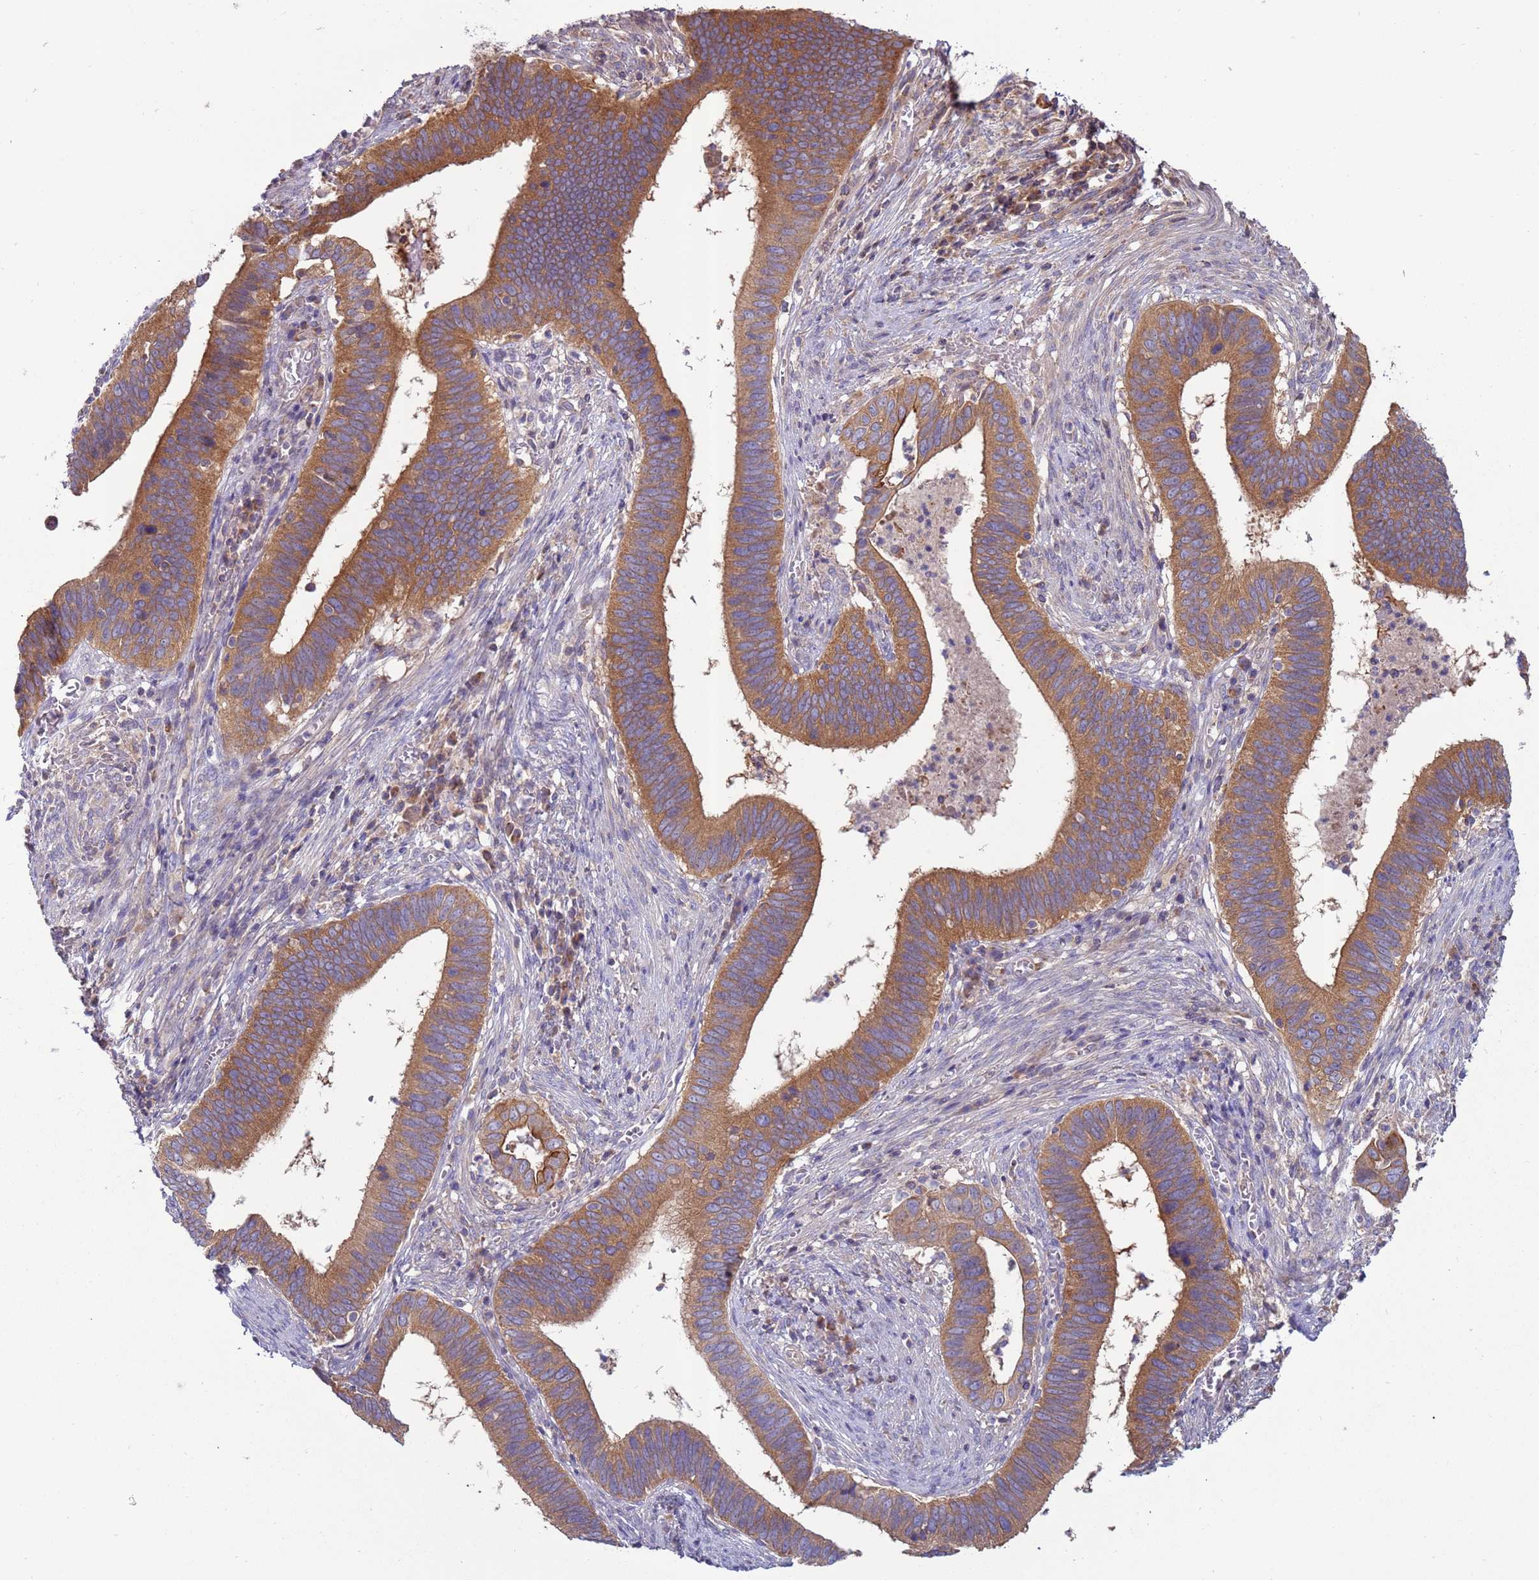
{"staining": {"intensity": "strong", "quantity": ">75%", "location": "cytoplasmic/membranous"}, "tissue": "cervical cancer", "cell_type": "Tumor cells", "image_type": "cancer", "snomed": [{"axis": "morphology", "description": "Adenocarcinoma, NOS"}, {"axis": "topography", "description": "Cervix"}], "caption": "This micrograph exhibits cervical cancer (adenocarcinoma) stained with immunohistochemistry to label a protein in brown. The cytoplasmic/membranous of tumor cells show strong positivity for the protein. Nuclei are counter-stained blue.", "gene": "UQCRQ", "patient": {"sex": "female", "age": 42}}